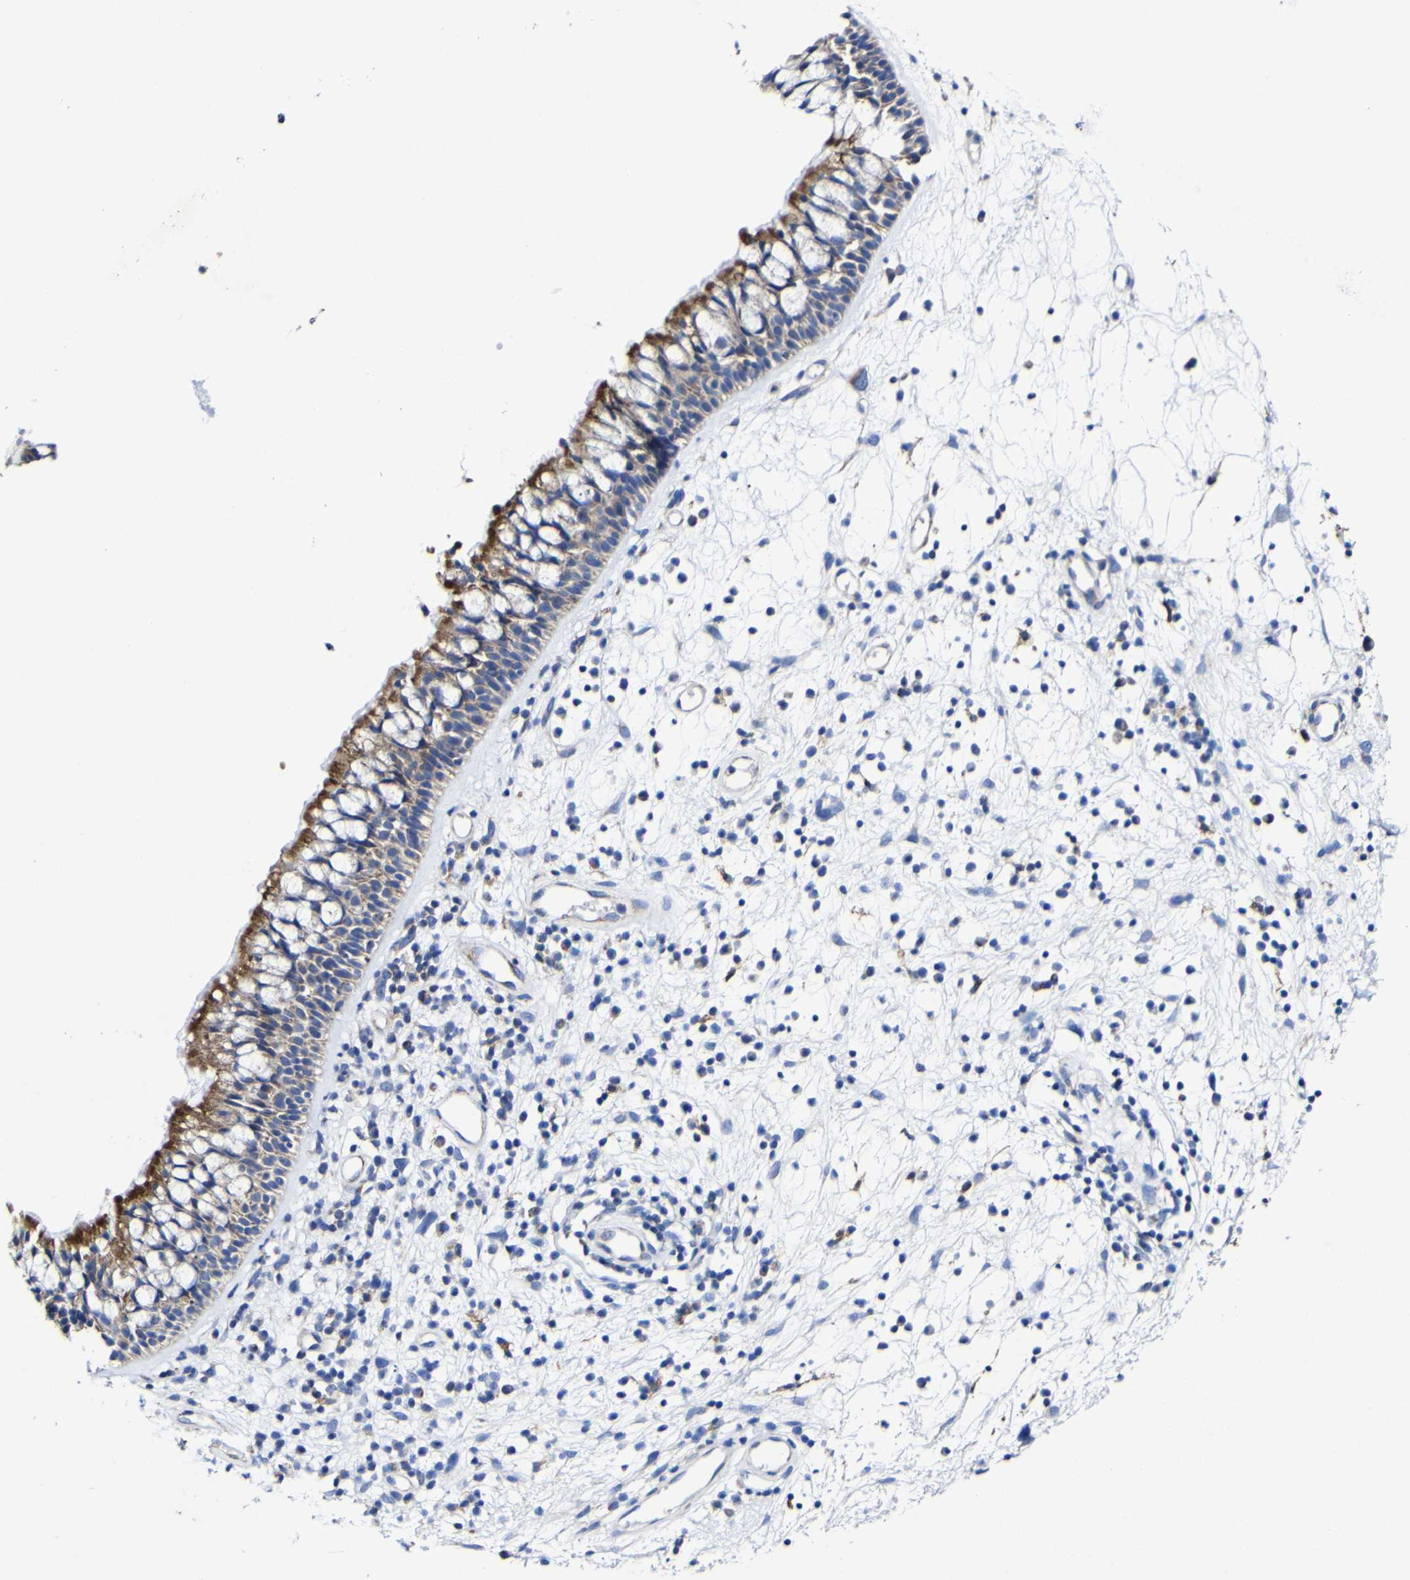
{"staining": {"intensity": "strong", "quantity": "25%-75%", "location": "cytoplasmic/membranous"}, "tissue": "nasopharynx", "cell_type": "Respiratory epithelial cells", "image_type": "normal", "snomed": [{"axis": "morphology", "description": "Normal tissue, NOS"}, {"axis": "morphology", "description": "Inflammation, NOS"}, {"axis": "topography", "description": "Nasopharynx"}], "caption": "Strong cytoplasmic/membranous expression is present in about 25%-75% of respiratory epithelial cells in normal nasopharynx.", "gene": "CCDC90B", "patient": {"sex": "male", "age": 48}}